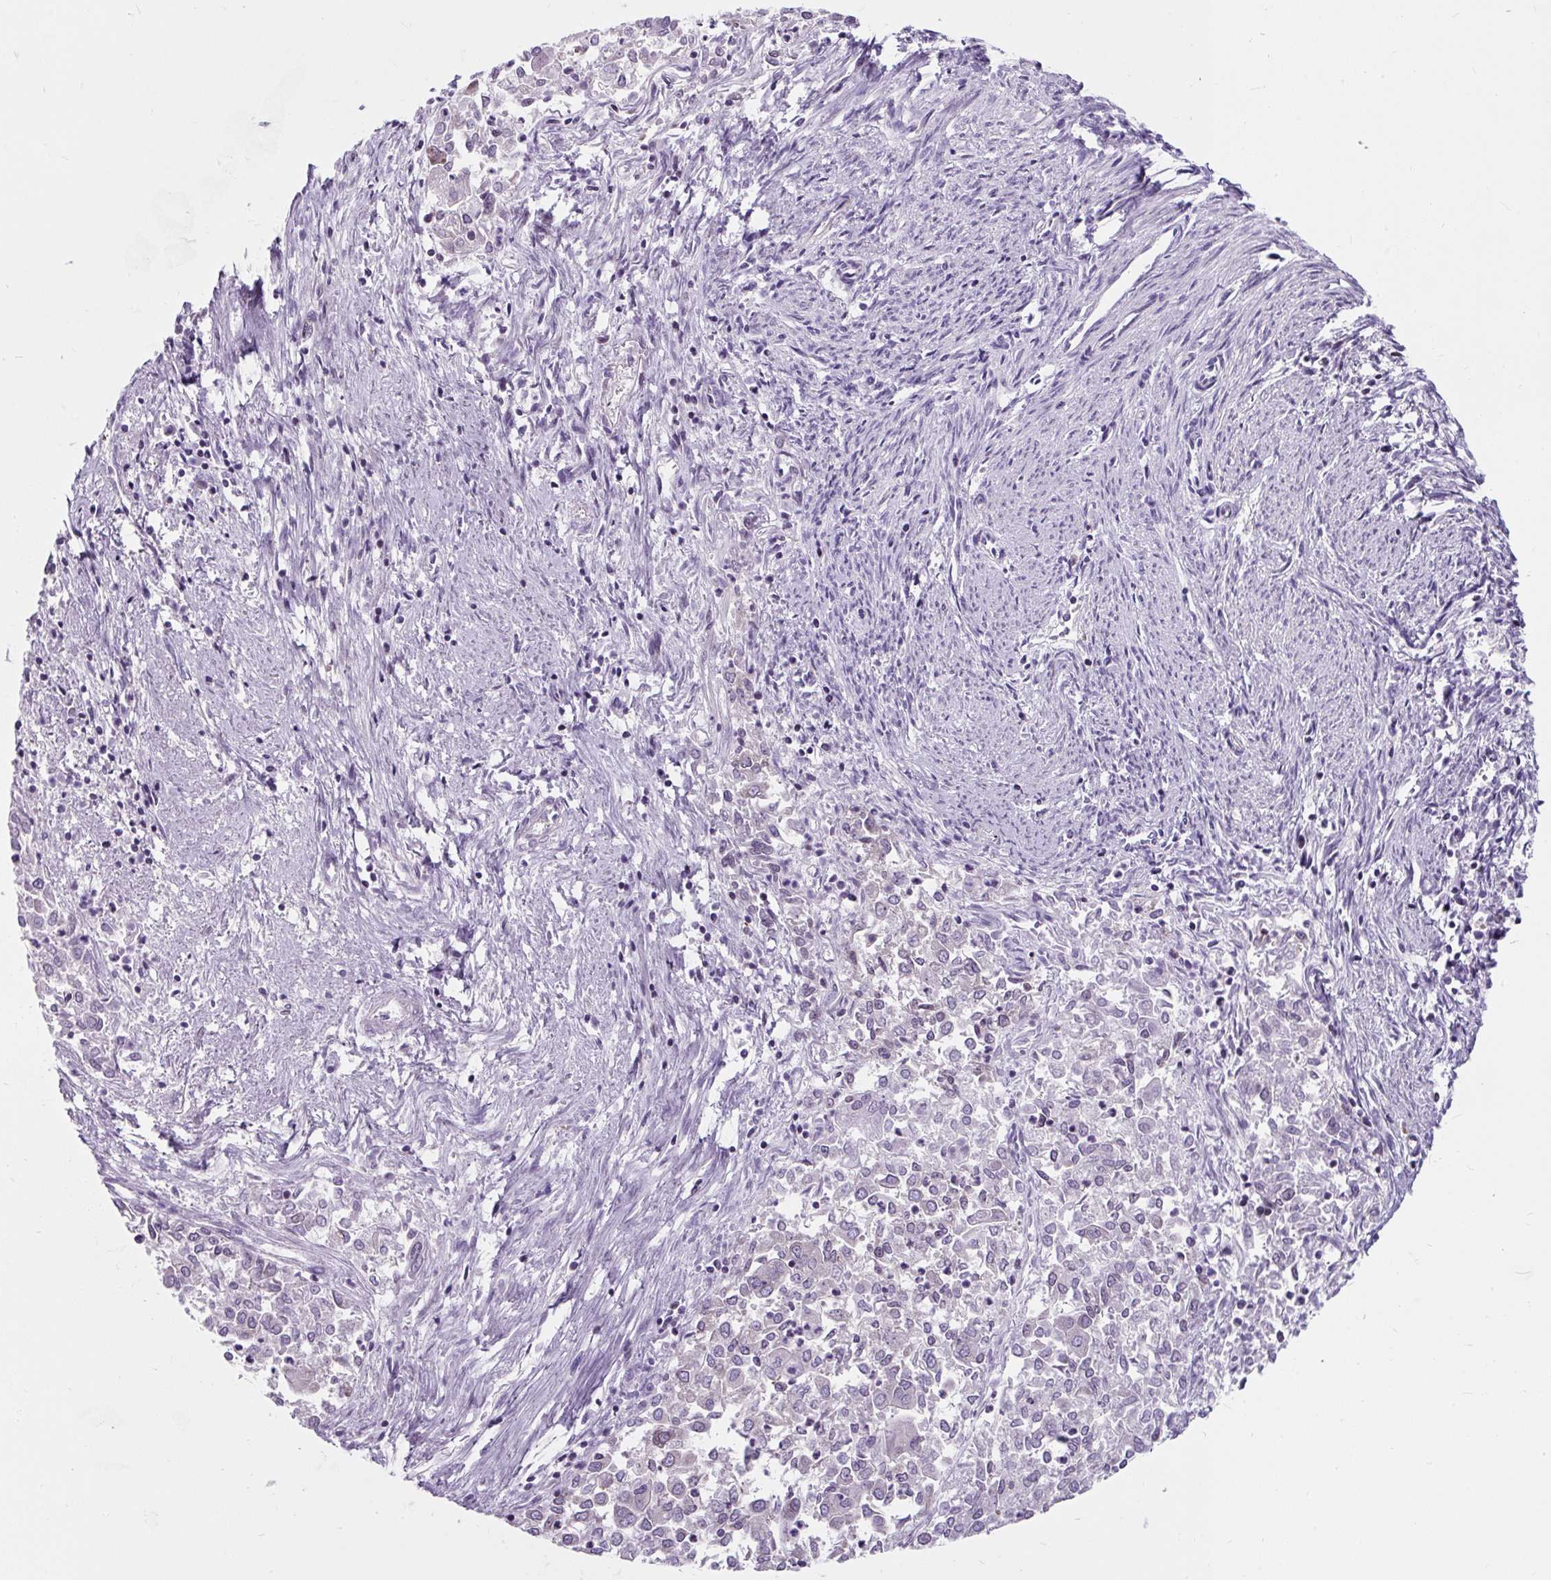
{"staining": {"intensity": "negative", "quantity": "none", "location": "none"}, "tissue": "endometrial cancer", "cell_type": "Tumor cells", "image_type": "cancer", "snomed": [{"axis": "morphology", "description": "Adenocarcinoma, NOS"}, {"axis": "topography", "description": "Endometrium"}], "caption": "IHC histopathology image of endometrial cancer stained for a protein (brown), which exhibits no positivity in tumor cells.", "gene": "CISD3", "patient": {"sex": "female", "age": 57}}